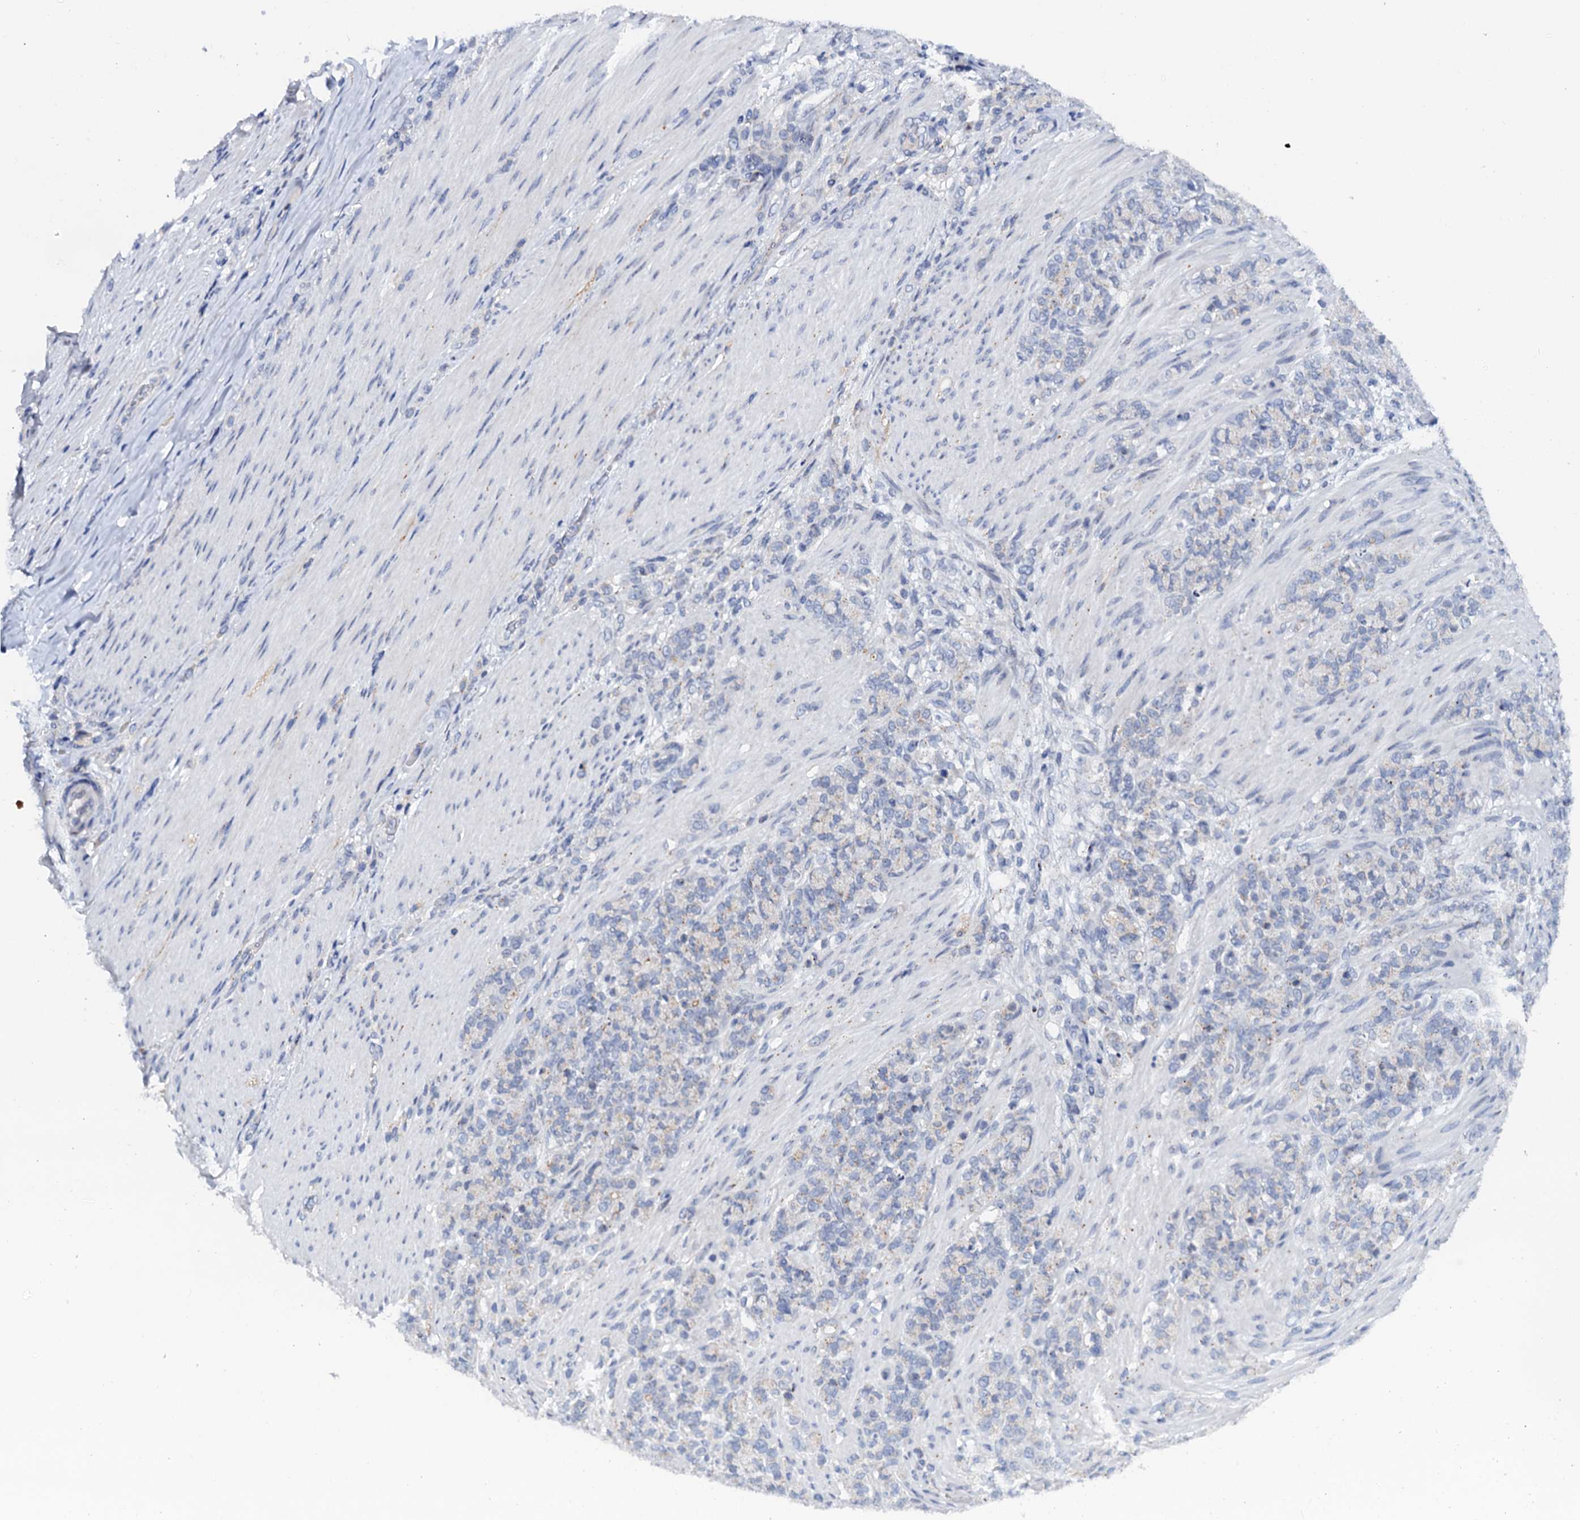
{"staining": {"intensity": "negative", "quantity": "none", "location": "none"}, "tissue": "stomach cancer", "cell_type": "Tumor cells", "image_type": "cancer", "snomed": [{"axis": "morphology", "description": "Adenocarcinoma, NOS"}, {"axis": "topography", "description": "Stomach"}], "caption": "Protein analysis of stomach adenocarcinoma displays no significant expression in tumor cells.", "gene": "NALF1", "patient": {"sex": "female", "age": 79}}